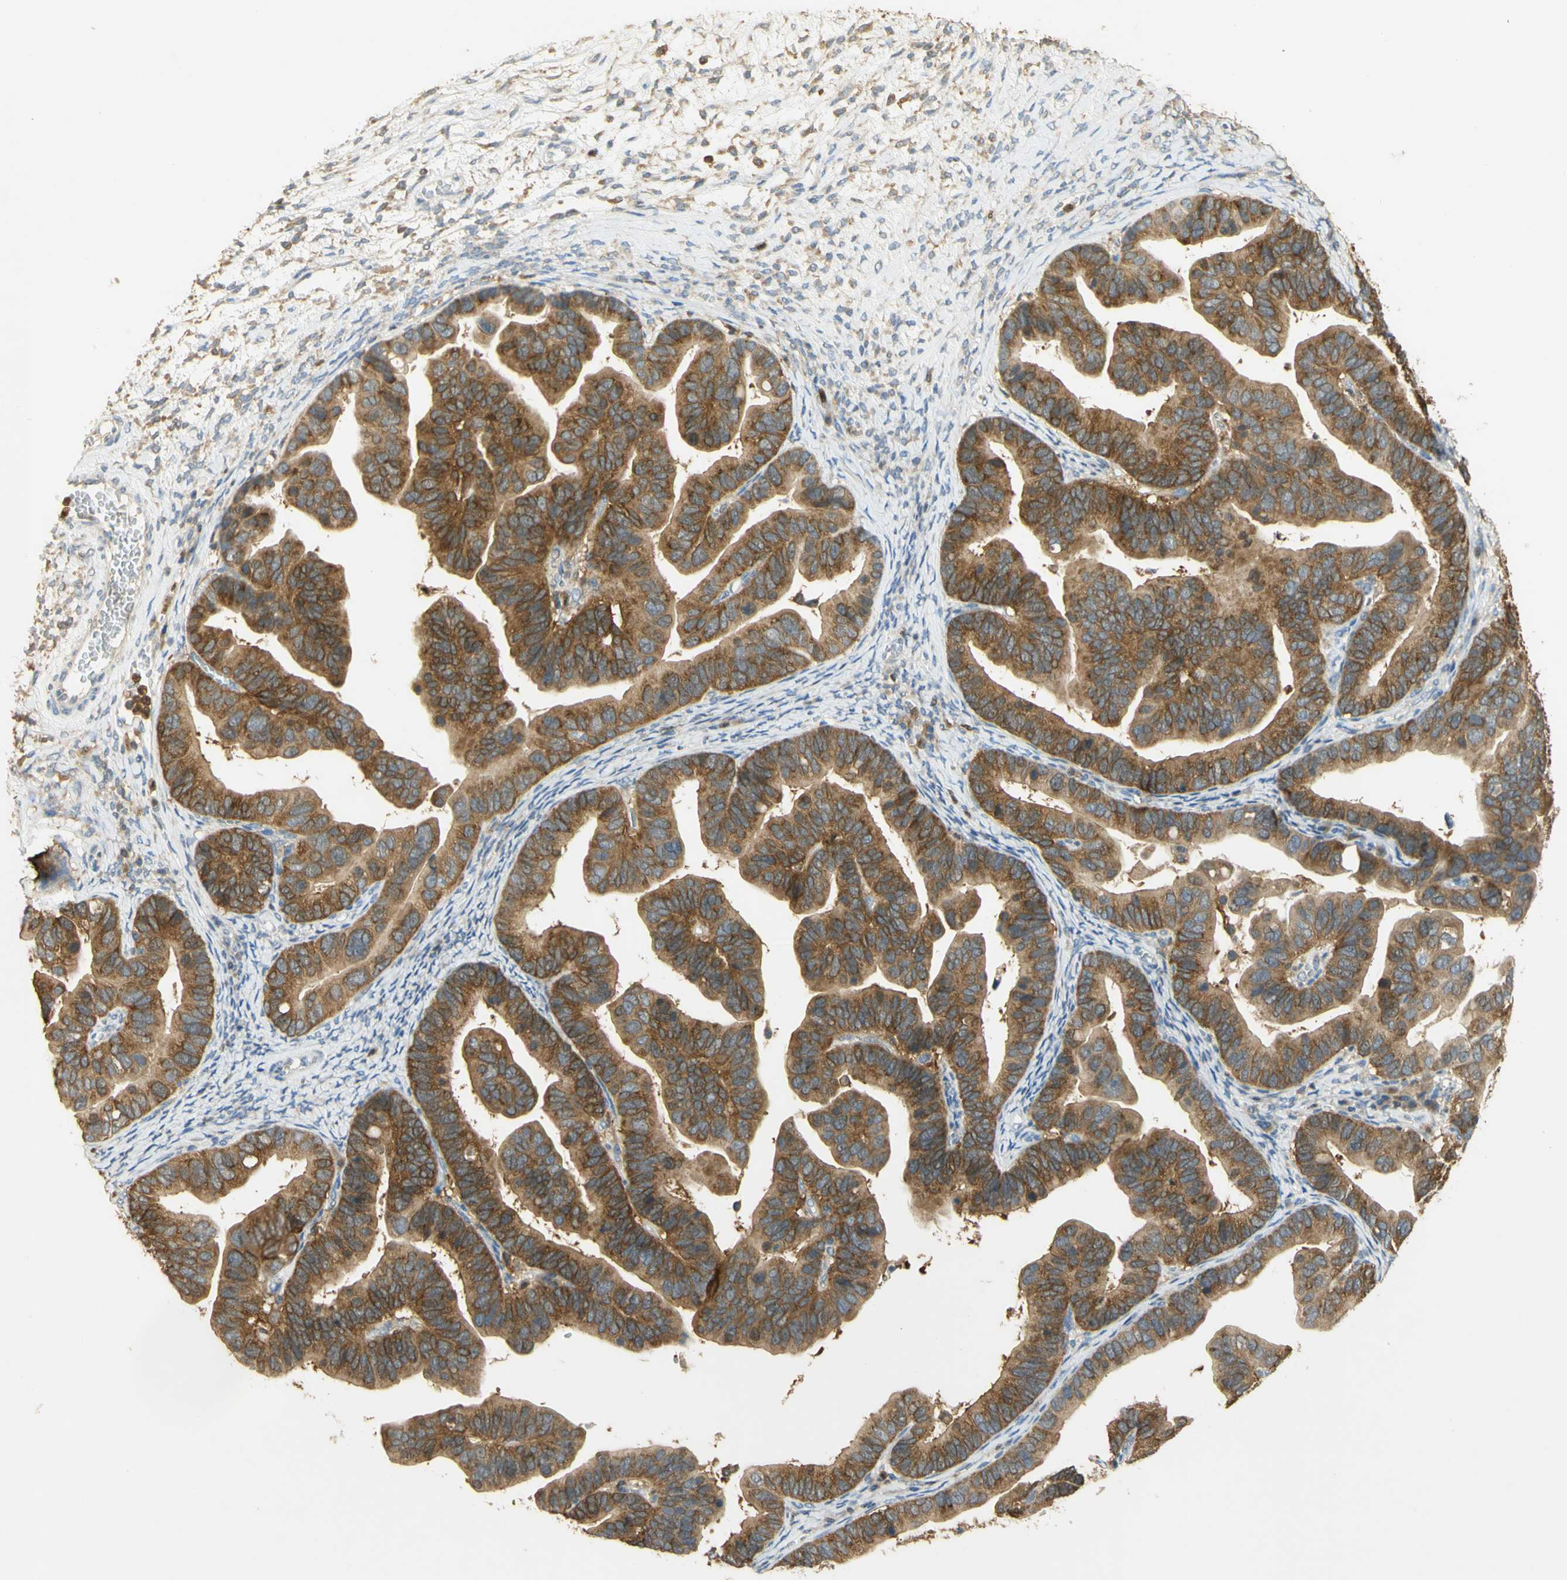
{"staining": {"intensity": "moderate", "quantity": ">75%", "location": "cytoplasmic/membranous"}, "tissue": "ovarian cancer", "cell_type": "Tumor cells", "image_type": "cancer", "snomed": [{"axis": "morphology", "description": "Cystadenocarcinoma, serous, NOS"}, {"axis": "topography", "description": "Ovary"}], "caption": "Serous cystadenocarcinoma (ovarian) was stained to show a protein in brown. There is medium levels of moderate cytoplasmic/membranous staining in approximately >75% of tumor cells.", "gene": "PAK1", "patient": {"sex": "female", "age": 56}}